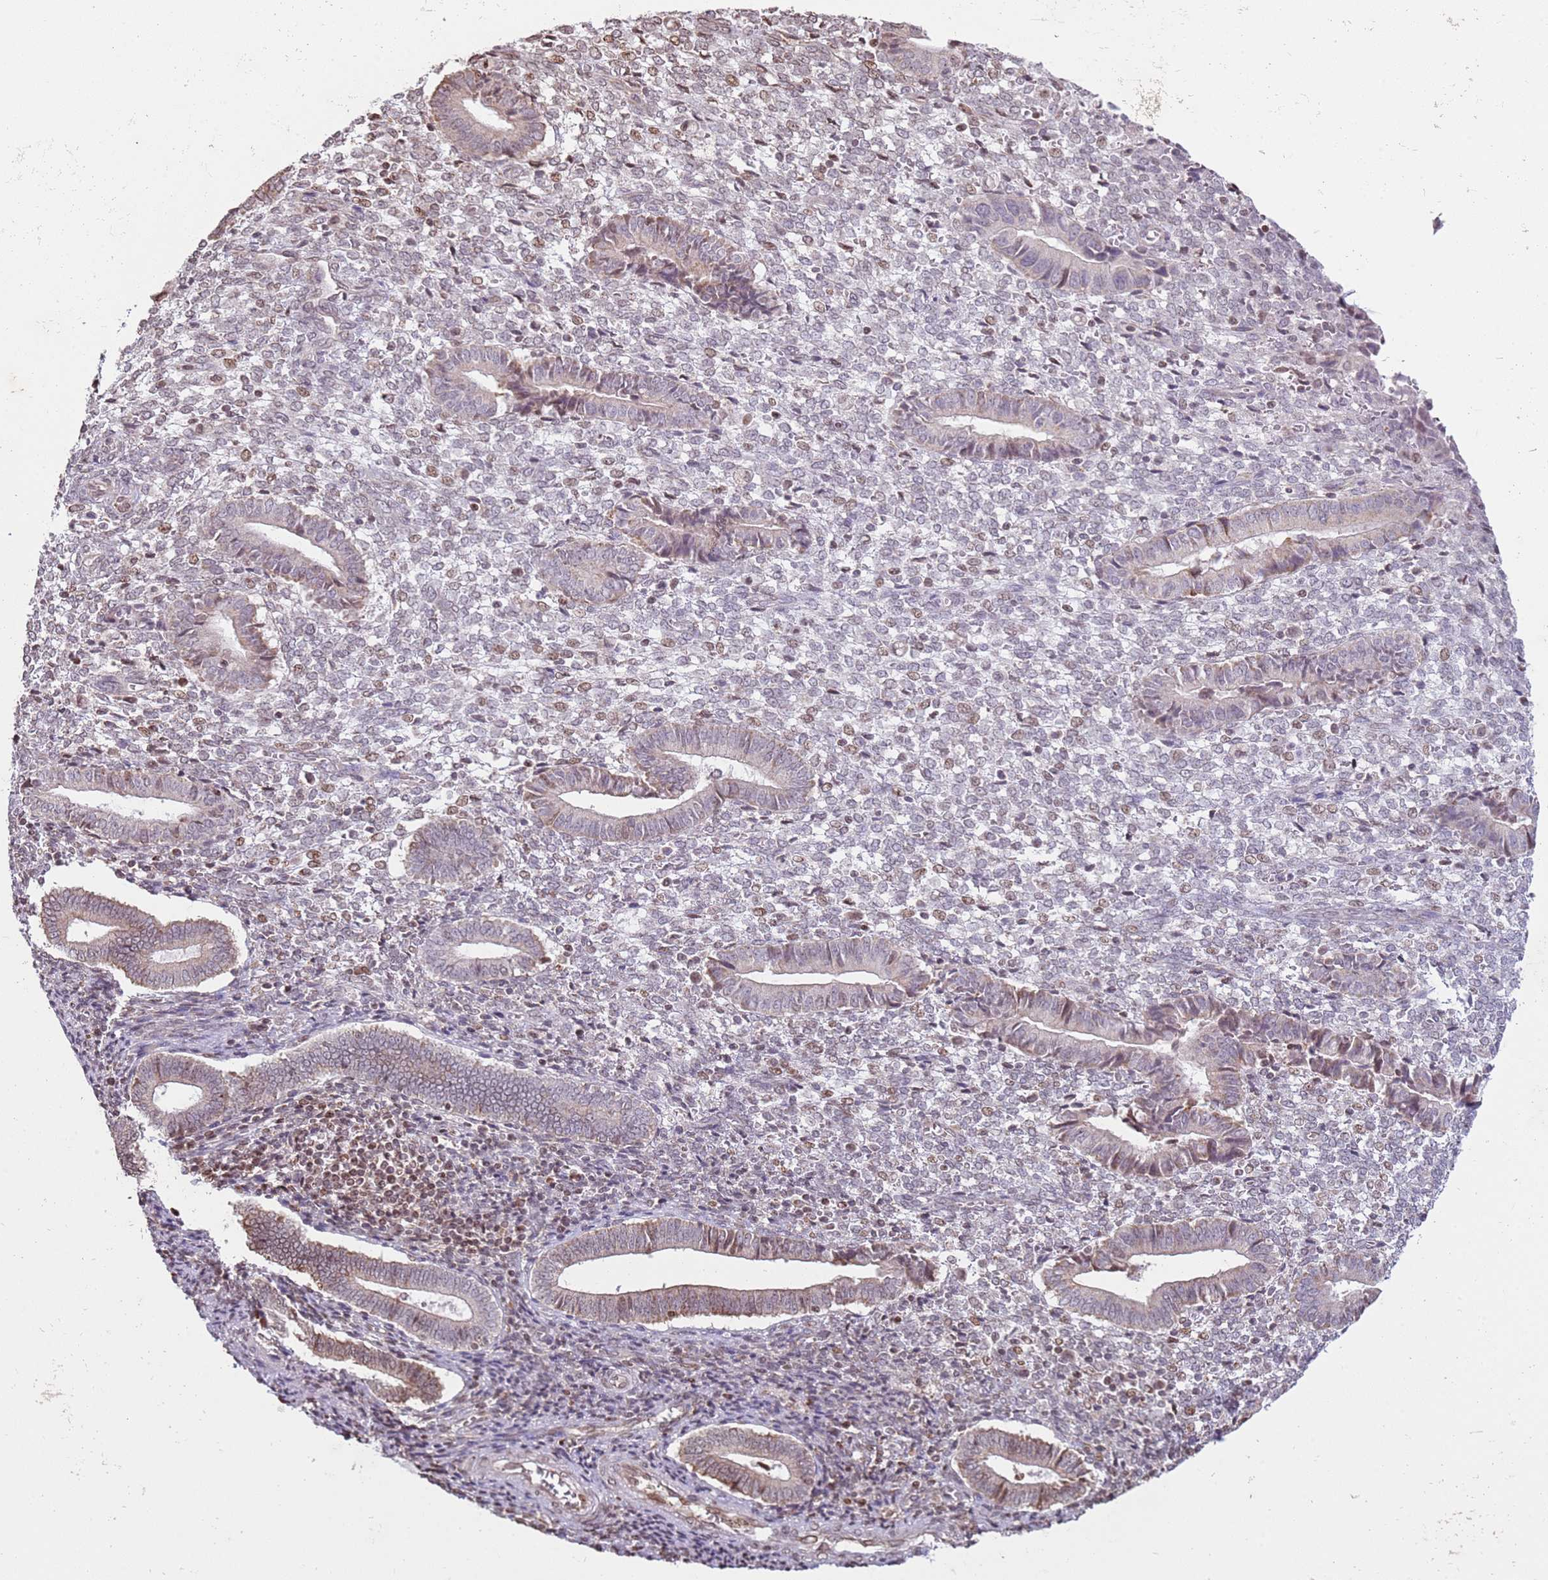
{"staining": {"intensity": "moderate", "quantity": ">75%", "location": "cytoplasmic/membranous"}, "tissue": "endometrium", "cell_type": "Cells in endometrial stroma", "image_type": "normal", "snomed": [{"axis": "morphology", "description": "Normal tissue, NOS"}, {"axis": "topography", "description": "Other"}, {"axis": "topography", "description": "Endometrium"}], "caption": "Endometrium stained with DAB immunohistochemistry (IHC) shows medium levels of moderate cytoplasmic/membranous expression in approximately >75% of cells in endometrial stroma.", "gene": "SCAF1", "patient": {"sex": "female", "age": 44}}